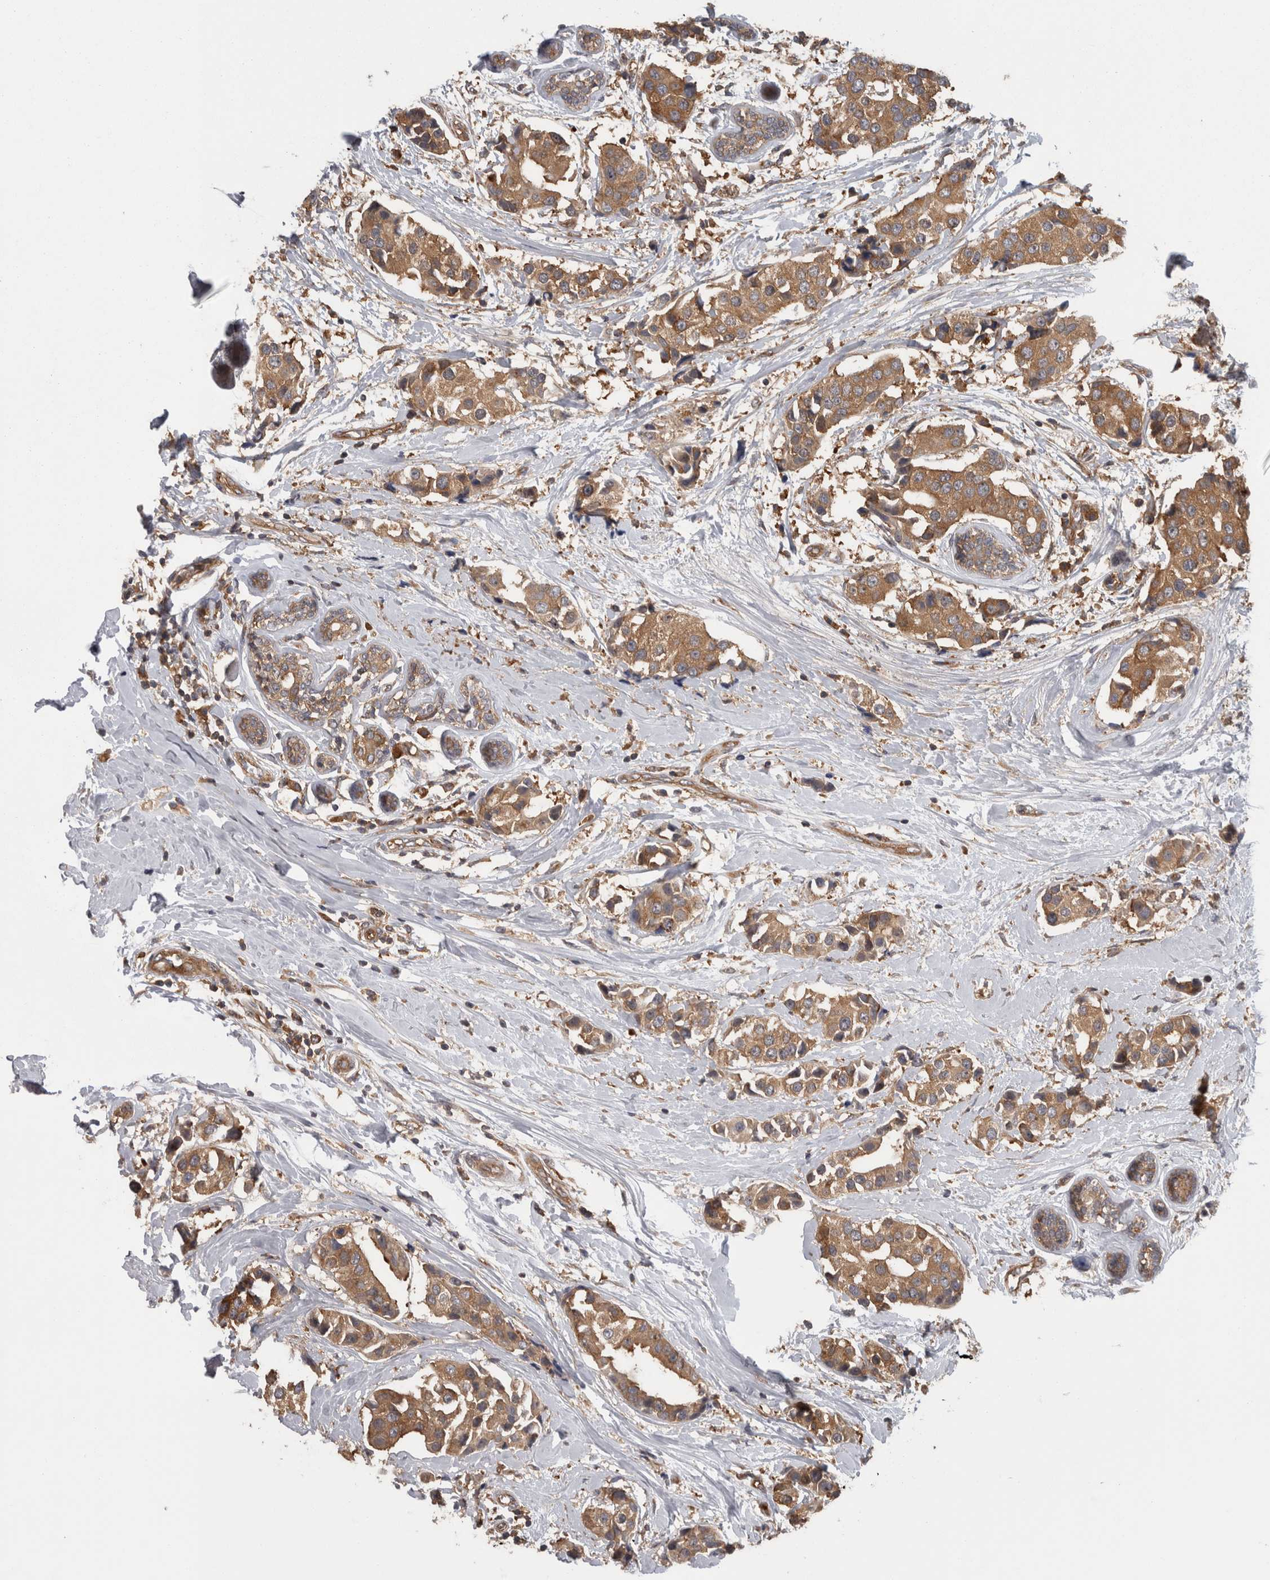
{"staining": {"intensity": "moderate", "quantity": ">75%", "location": "cytoplasmic/membranous"}, "tissue": "breast cancer", "cell_type": "Tumor cells", "image_type": "cancer", "snomed": [{"axis": "morphology", "description": "Normal tissue, NOS"}, {"axis": "morphology", "description": "Duct carcinoma"}, {"axis": "topography", "description": "Breast"}], "caption": "Moderate cytoplasmic/membranous protein positivity is present in approximately >75% of tumor cells in breast cancer. The staining is performed using DAB (3,3'-diaminobenzidine) brown chromogen to label protein expression. The nuclei are counter-stained blue using hematoxylin.", "gene": "SMCR8", "patient": {"sex": "female", "age": 39}}